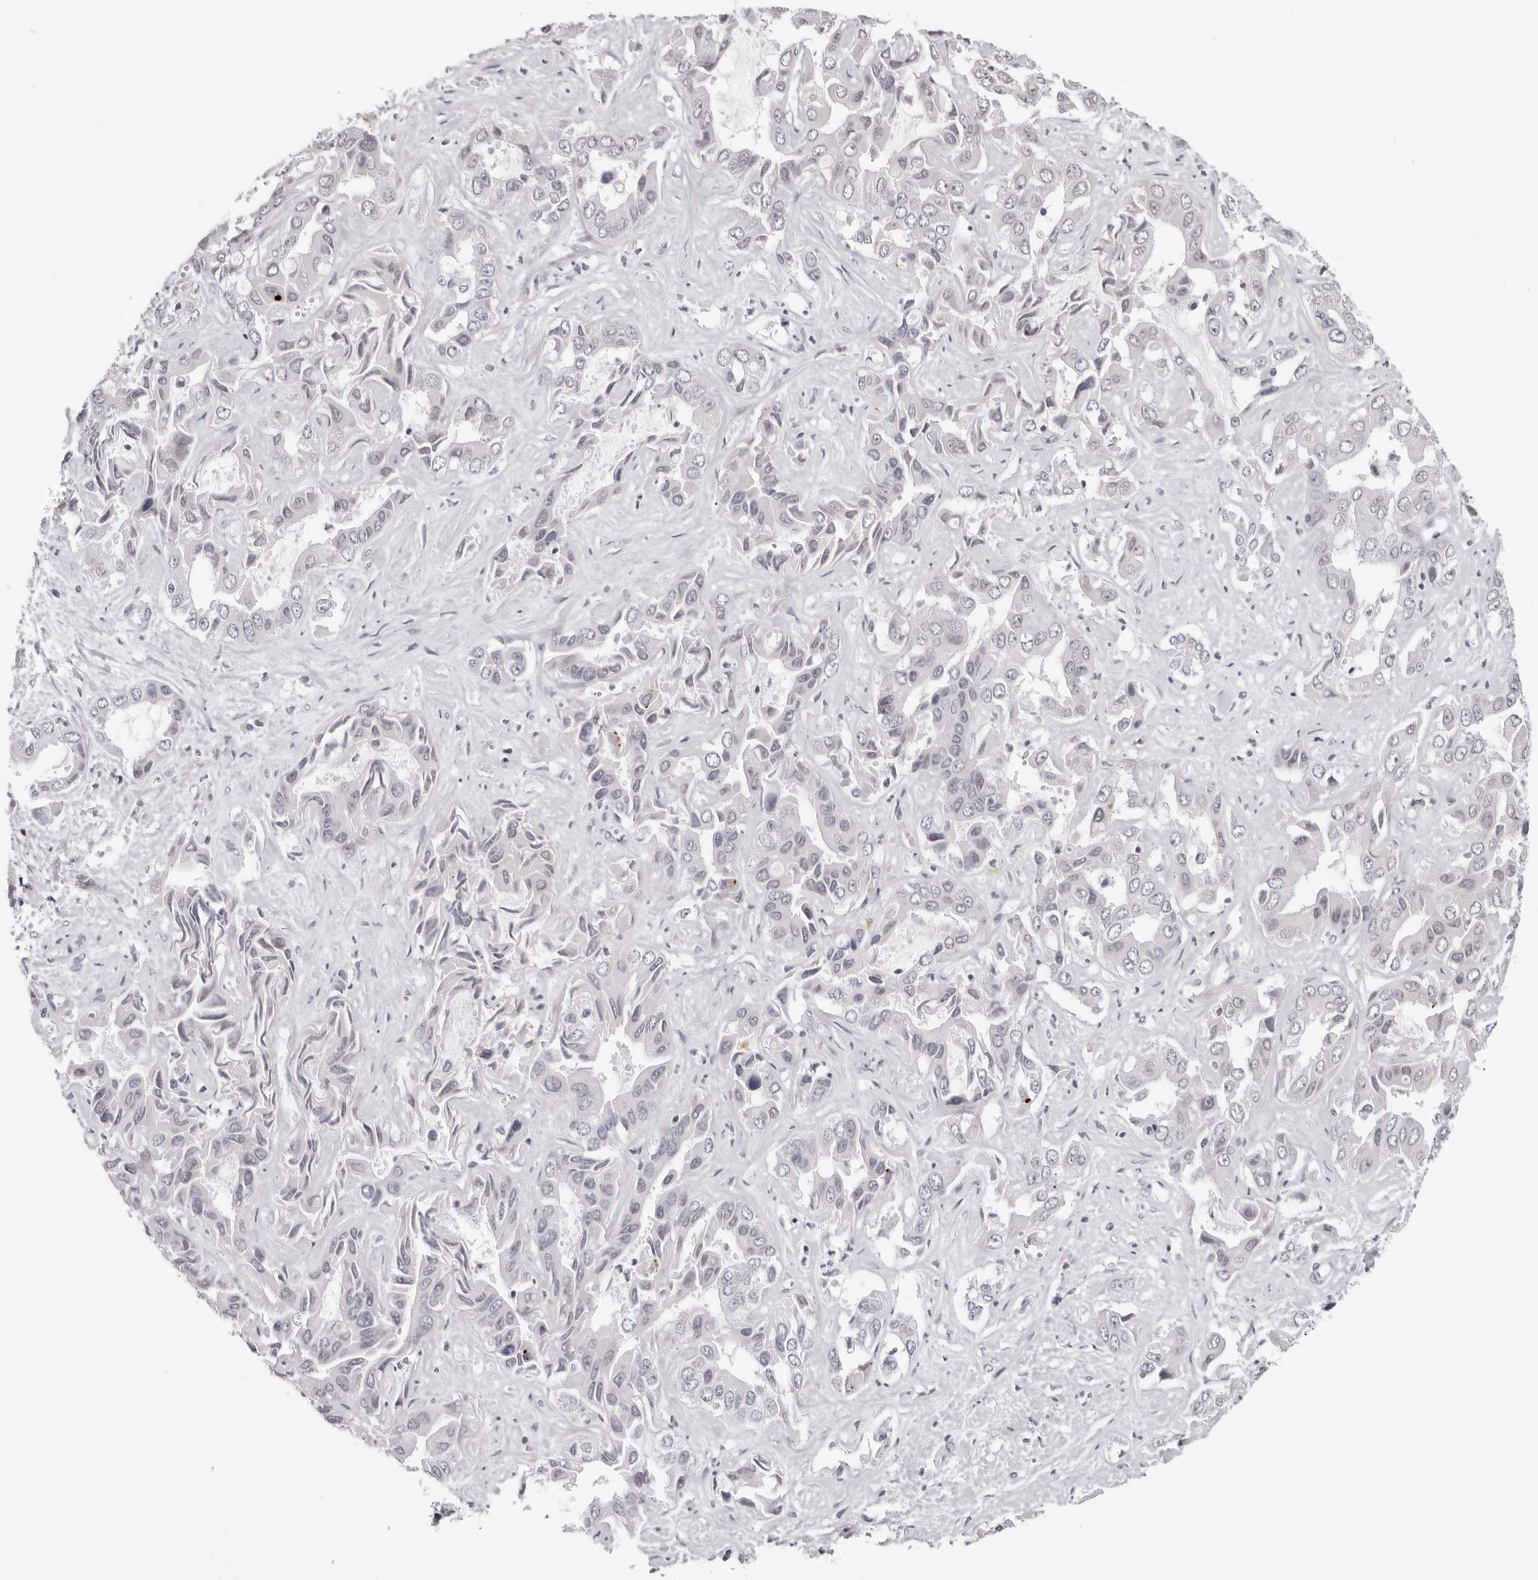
{"staining": {"intensity": "negative", "quantity": "none", "location": "none"}, "tissue": "liver cancer", "cell_type": "Tumor cells", "image_type": "cancer", "snomed": [{"axis": "morphology", "description": "Cholangiocarcinoma"}, {"axis": "topography", "description": "Liver"}], "caption": "Immunohistochemistry (IHC) micrograph of human liver cancer (cholangiocarcinoma) stained for a protein (brown), which demonstrates no expression in tumor cells.", "gene": "PRUNE1", "patient": {"sex": "female", "age": 52}}